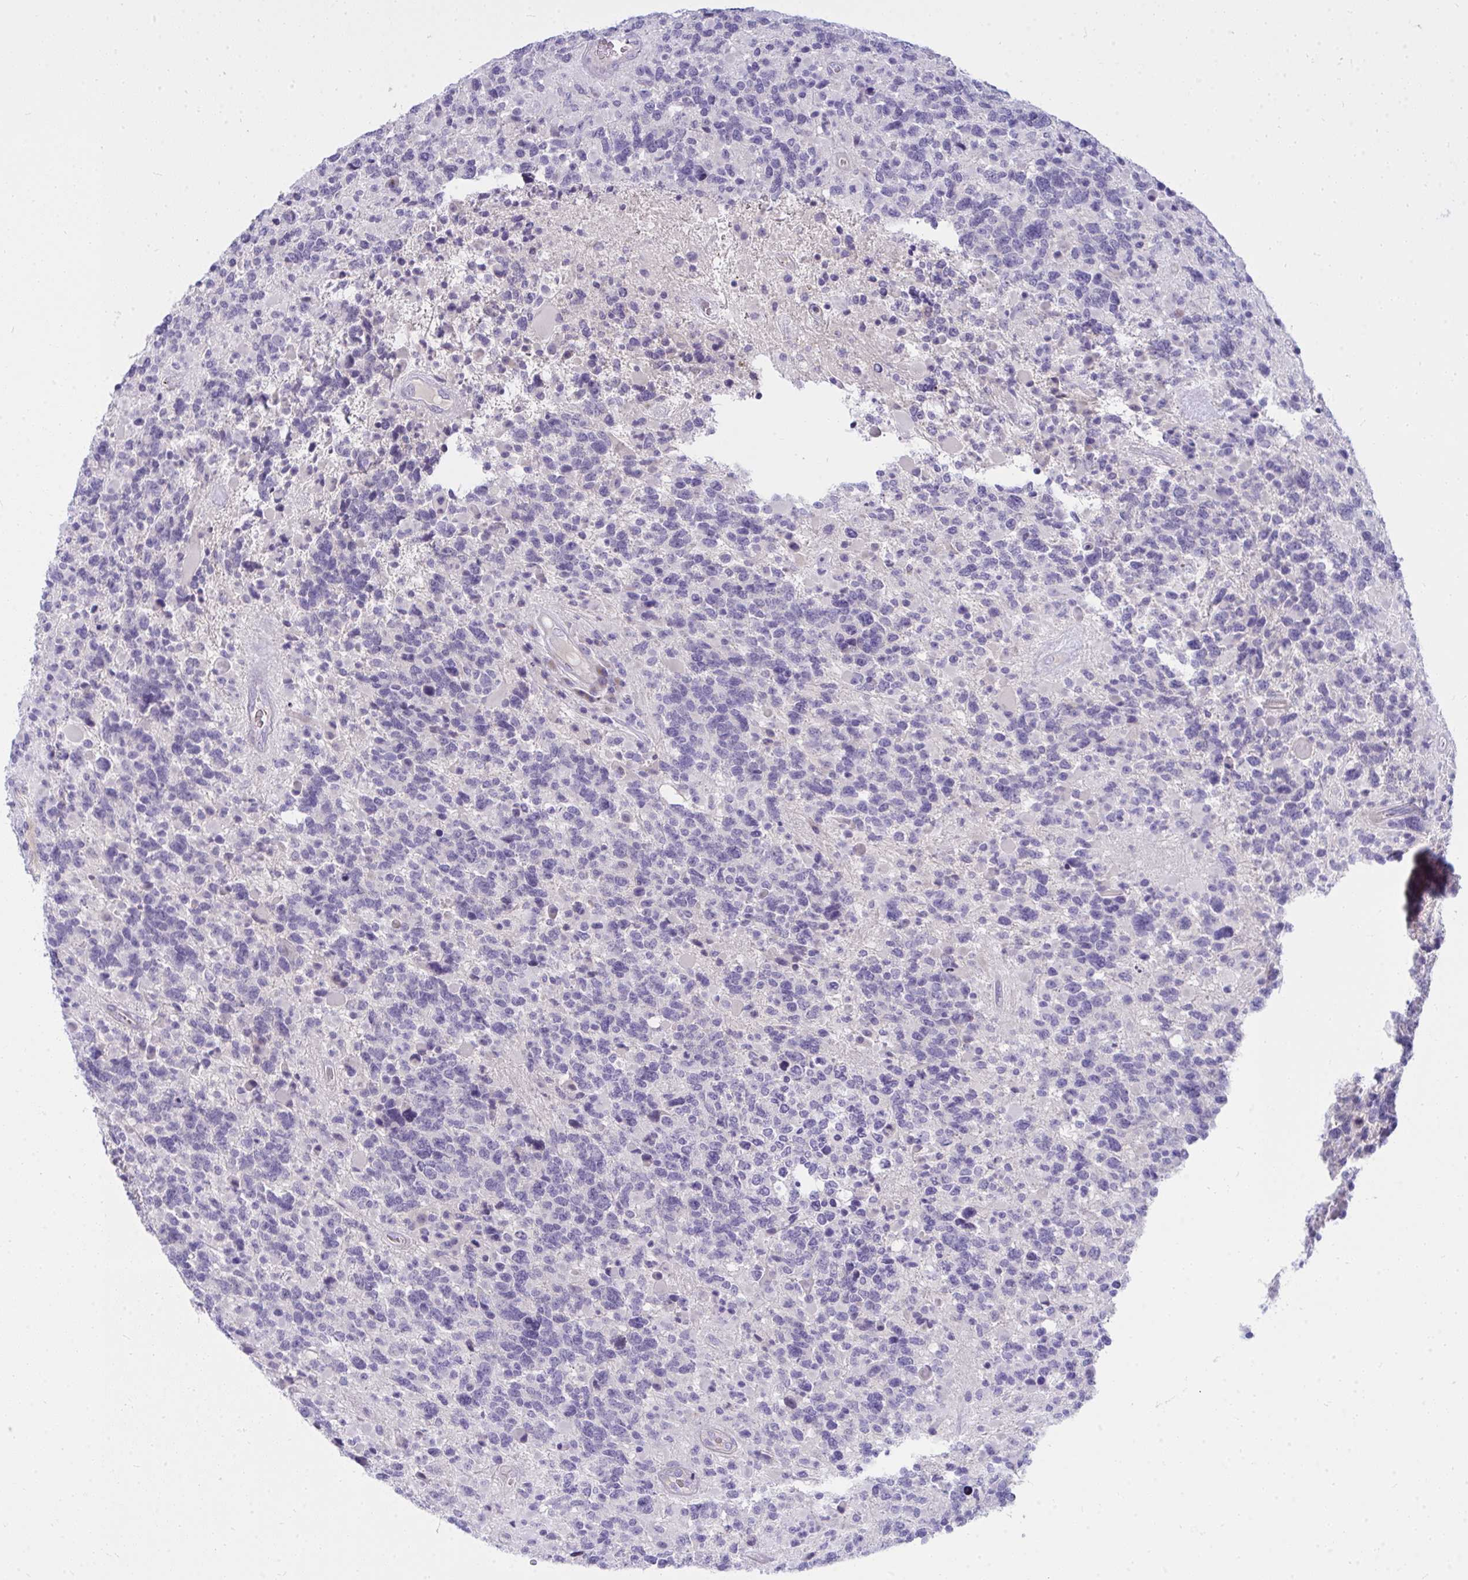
{"staining": {"intensity": "negative", "quantity": "none", "location": "none"}, "tissue": "glioma", "cell_type": "Tumor cells", "image_type": "cancer", "snomed": [{"axis": "morphology", "description": "Glioma, malignant, High grade"}, {"axis": "topography", "description": "Brain"}], "caption": "Immunohistochemical staining of human glioma reveals no significant staining in tumor cells.", "gene": "LRRC36", "patient": {"sex": "female", "age": 40}}